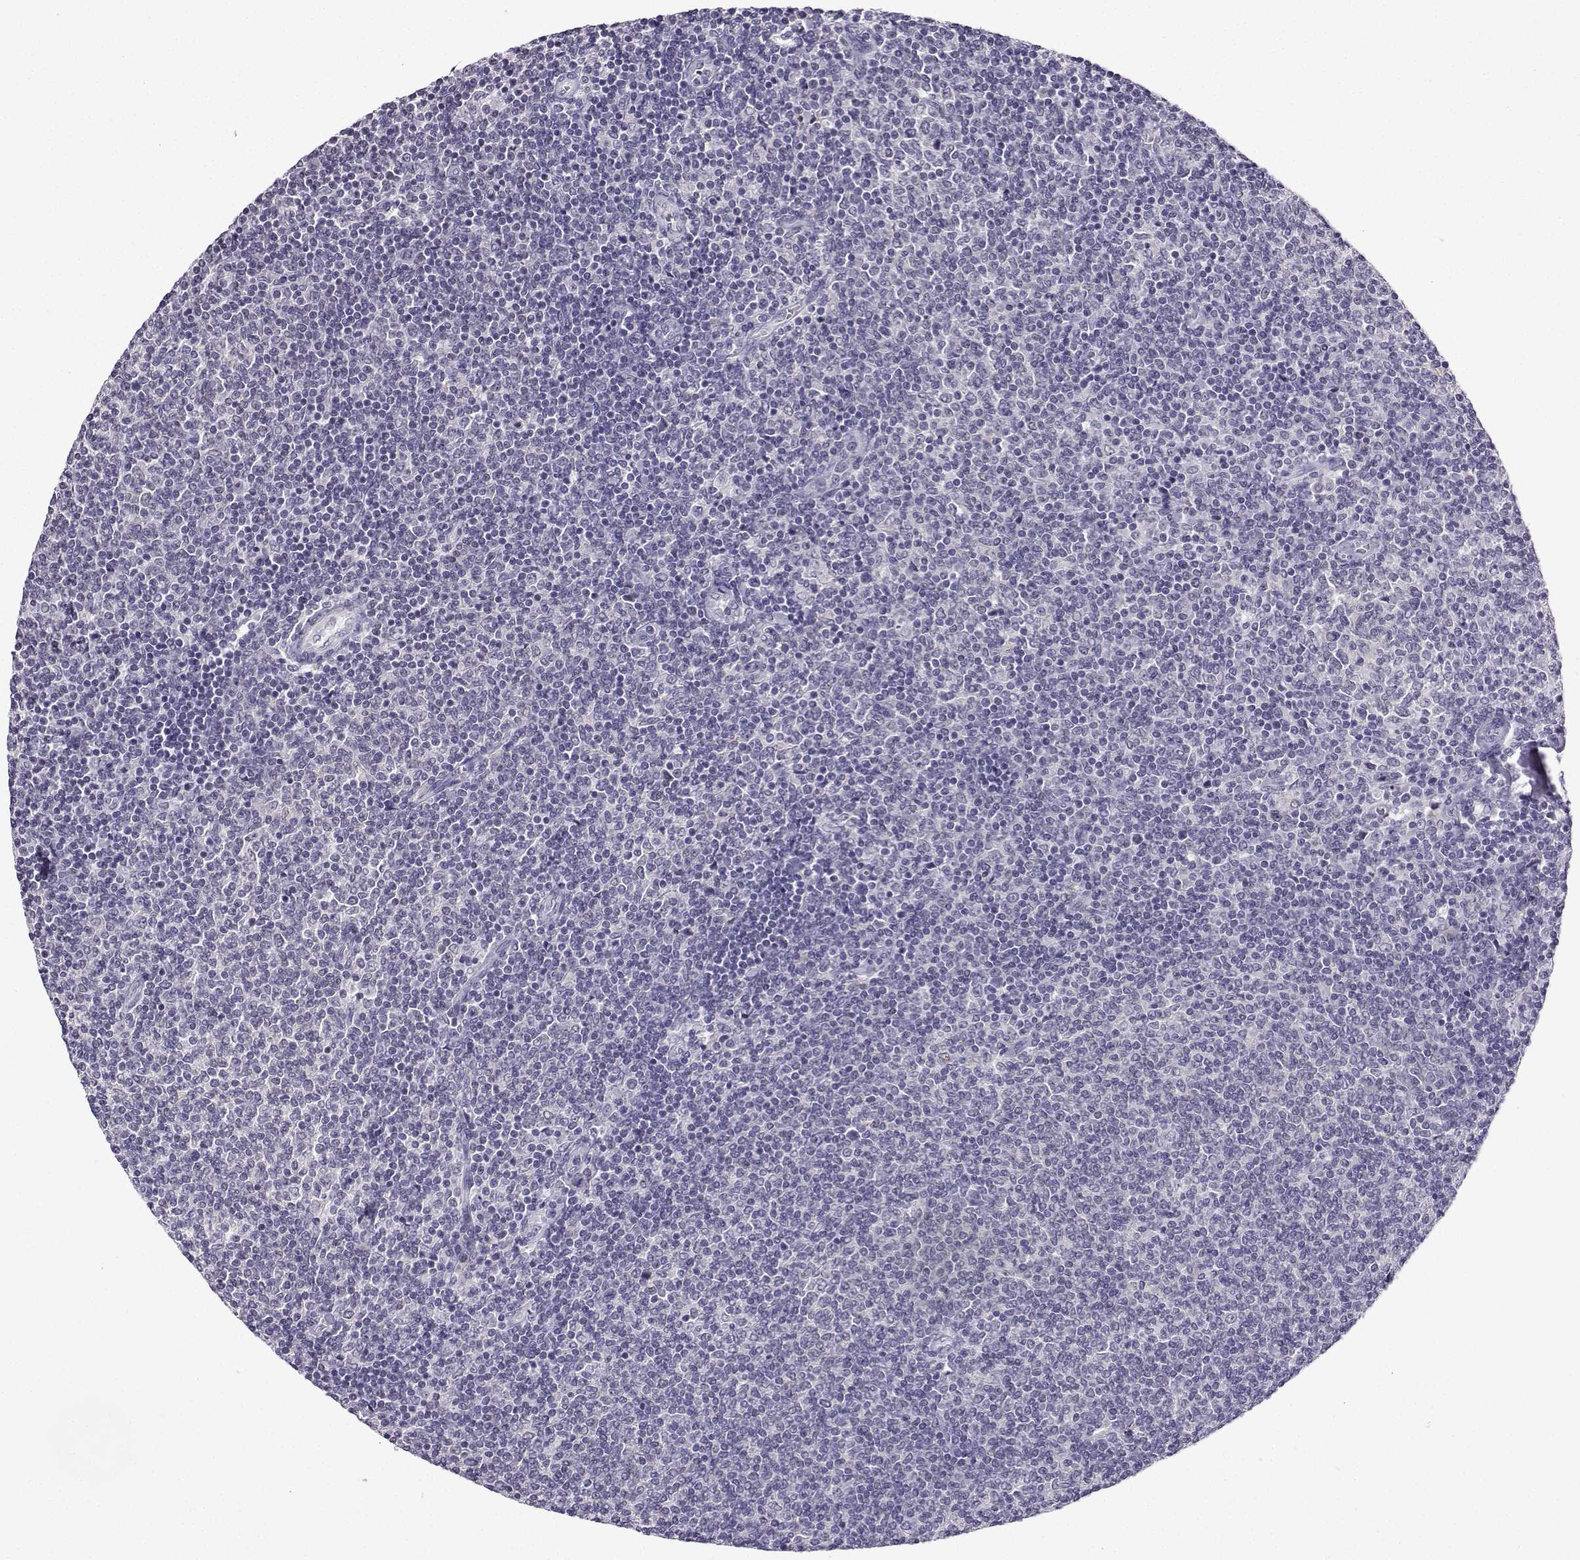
{"staining": {"intensity": "negative", "quantity": "none", "location": "none"}, "tissue": "lymphoma", "cell_type": "Tumor cells", "image_type": "cancer", "snomed": [{"axis": "morphology", "description": "Malignant lymphoma, non-Hodgkin's type, Low grade"}, {"axis": "topography", "description": "Lymph node"}], "caption": "This photomicrograph is of malignant lymphoma, non-Hodgkin's type (low-grade) stained with immunohistochemistry (IHC) to label a protein in brown with the nuclei are counter-stained blue. There is no staining in tumor cells.", "gene": "LRFN2", "patient": {"sex": "male", "age": 52}}